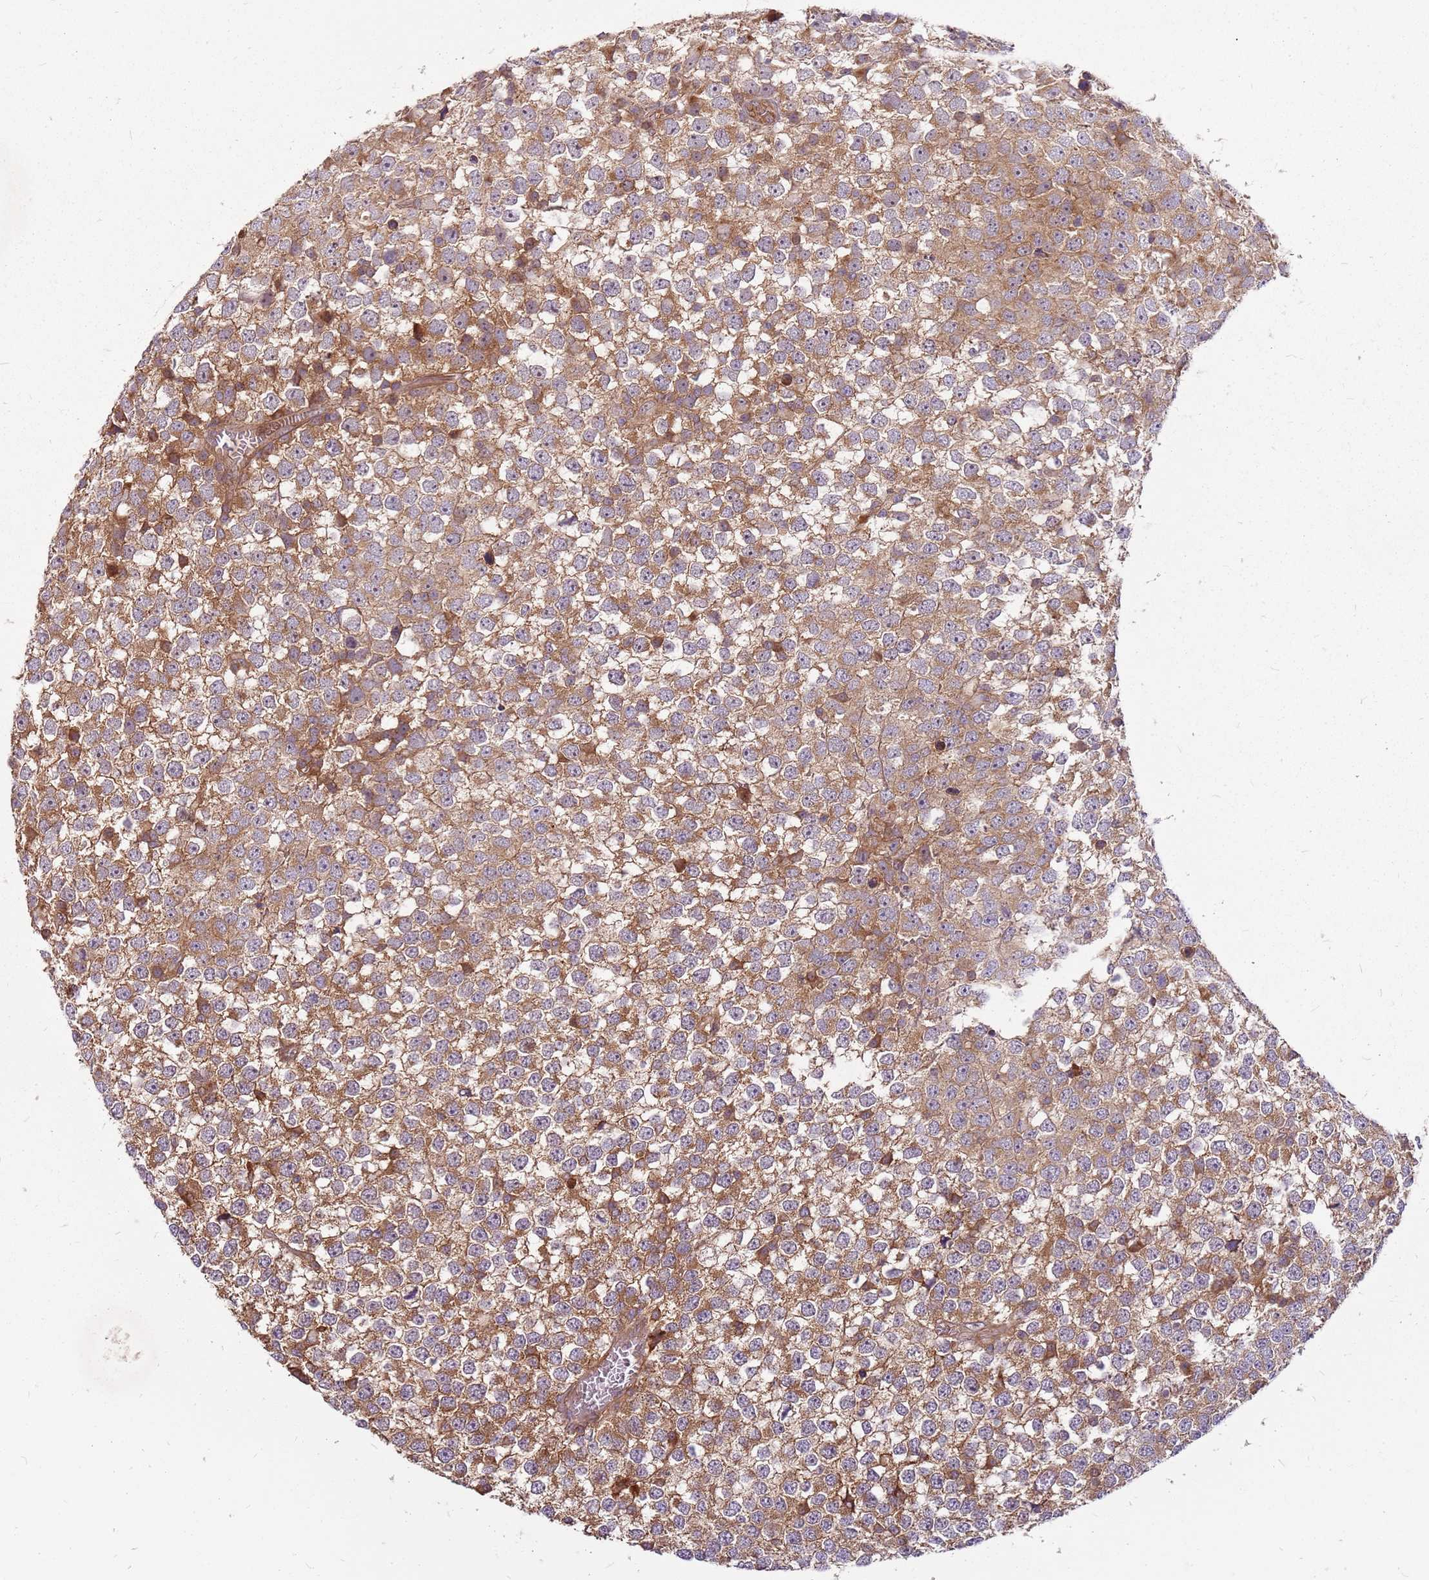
{"staining": {"intensity": "moderate", "quantity": ">75%", "location": "cytoplasmic/membranous"}, "tissue": "testis cancer", "cell_type": "Tumor cells", "image_type": "cancer", "snomed": [{"axis": "morphology", "description": "Seminoma, NOS"}, {"axis": "topography", "description": "Testis"}], "caption": "Immunohistochemical staining of testis seminoma demonstrates medium levels of moderate cytoplasmic/membranous protein staining in approximately >75% of tumor cells.", "gene": "CCDC159", "patient": {"sex": "male", "age": 65}}